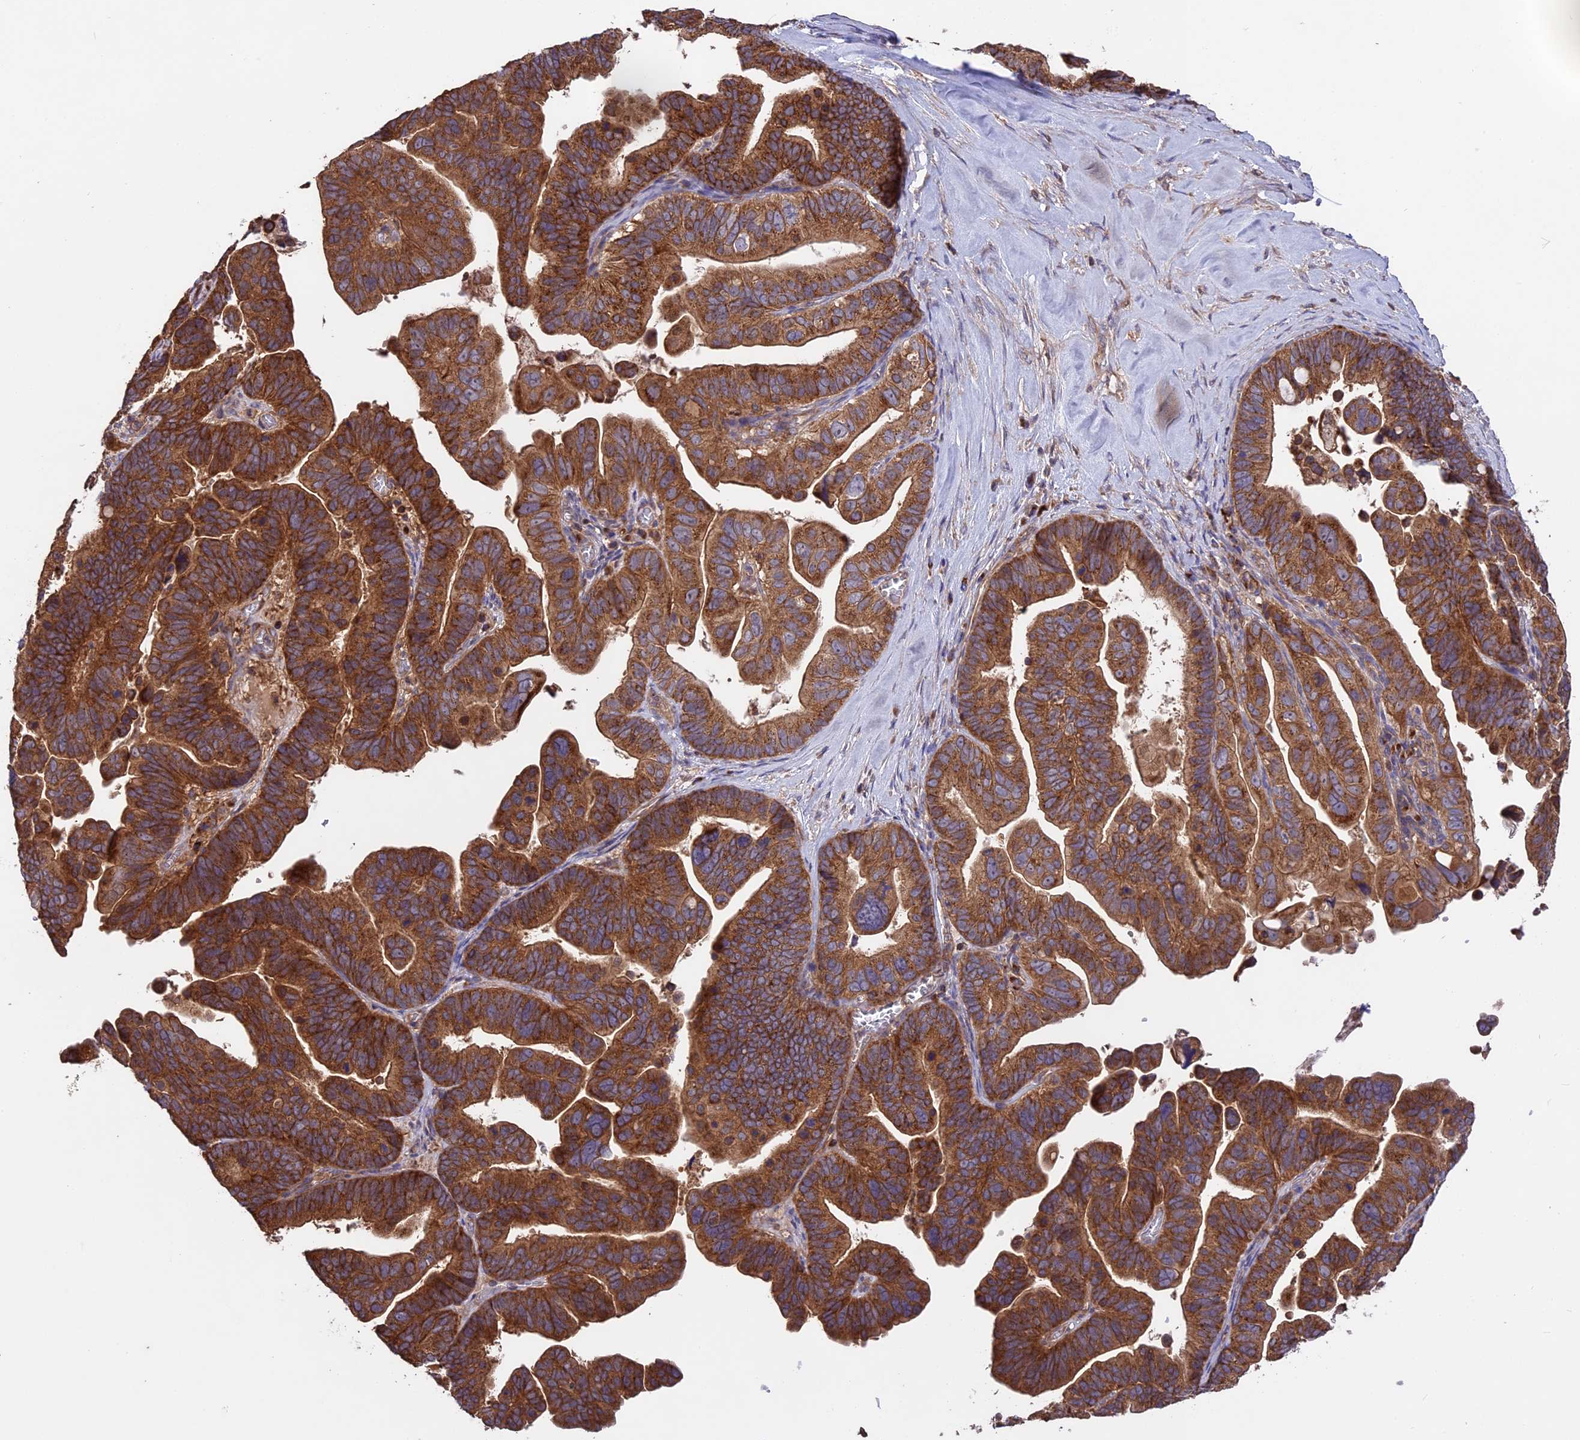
{"staining": {"intensity": "strong", "quantity": ">75%", "location": "cytoplasmic/membranous"}, "tissue": "ovarian cancer", "cell_type": "Tumor cells", "image_type": "cancer", "snomed": [{"axis": "morphology", "description": "Cystadenocarcinoma, serous, NOS"}, {"axis": "topography", "description": "Ovary"}], "caption": "Protein expression analysis of human ovarian cancer (serous cystadenocarcinoma) reveals strong cytoplasmic/membranous positivity in approximately >75% of tumor cells.", "gene": "NUDT8", "patient": {"sex": "female", "age": 56}}